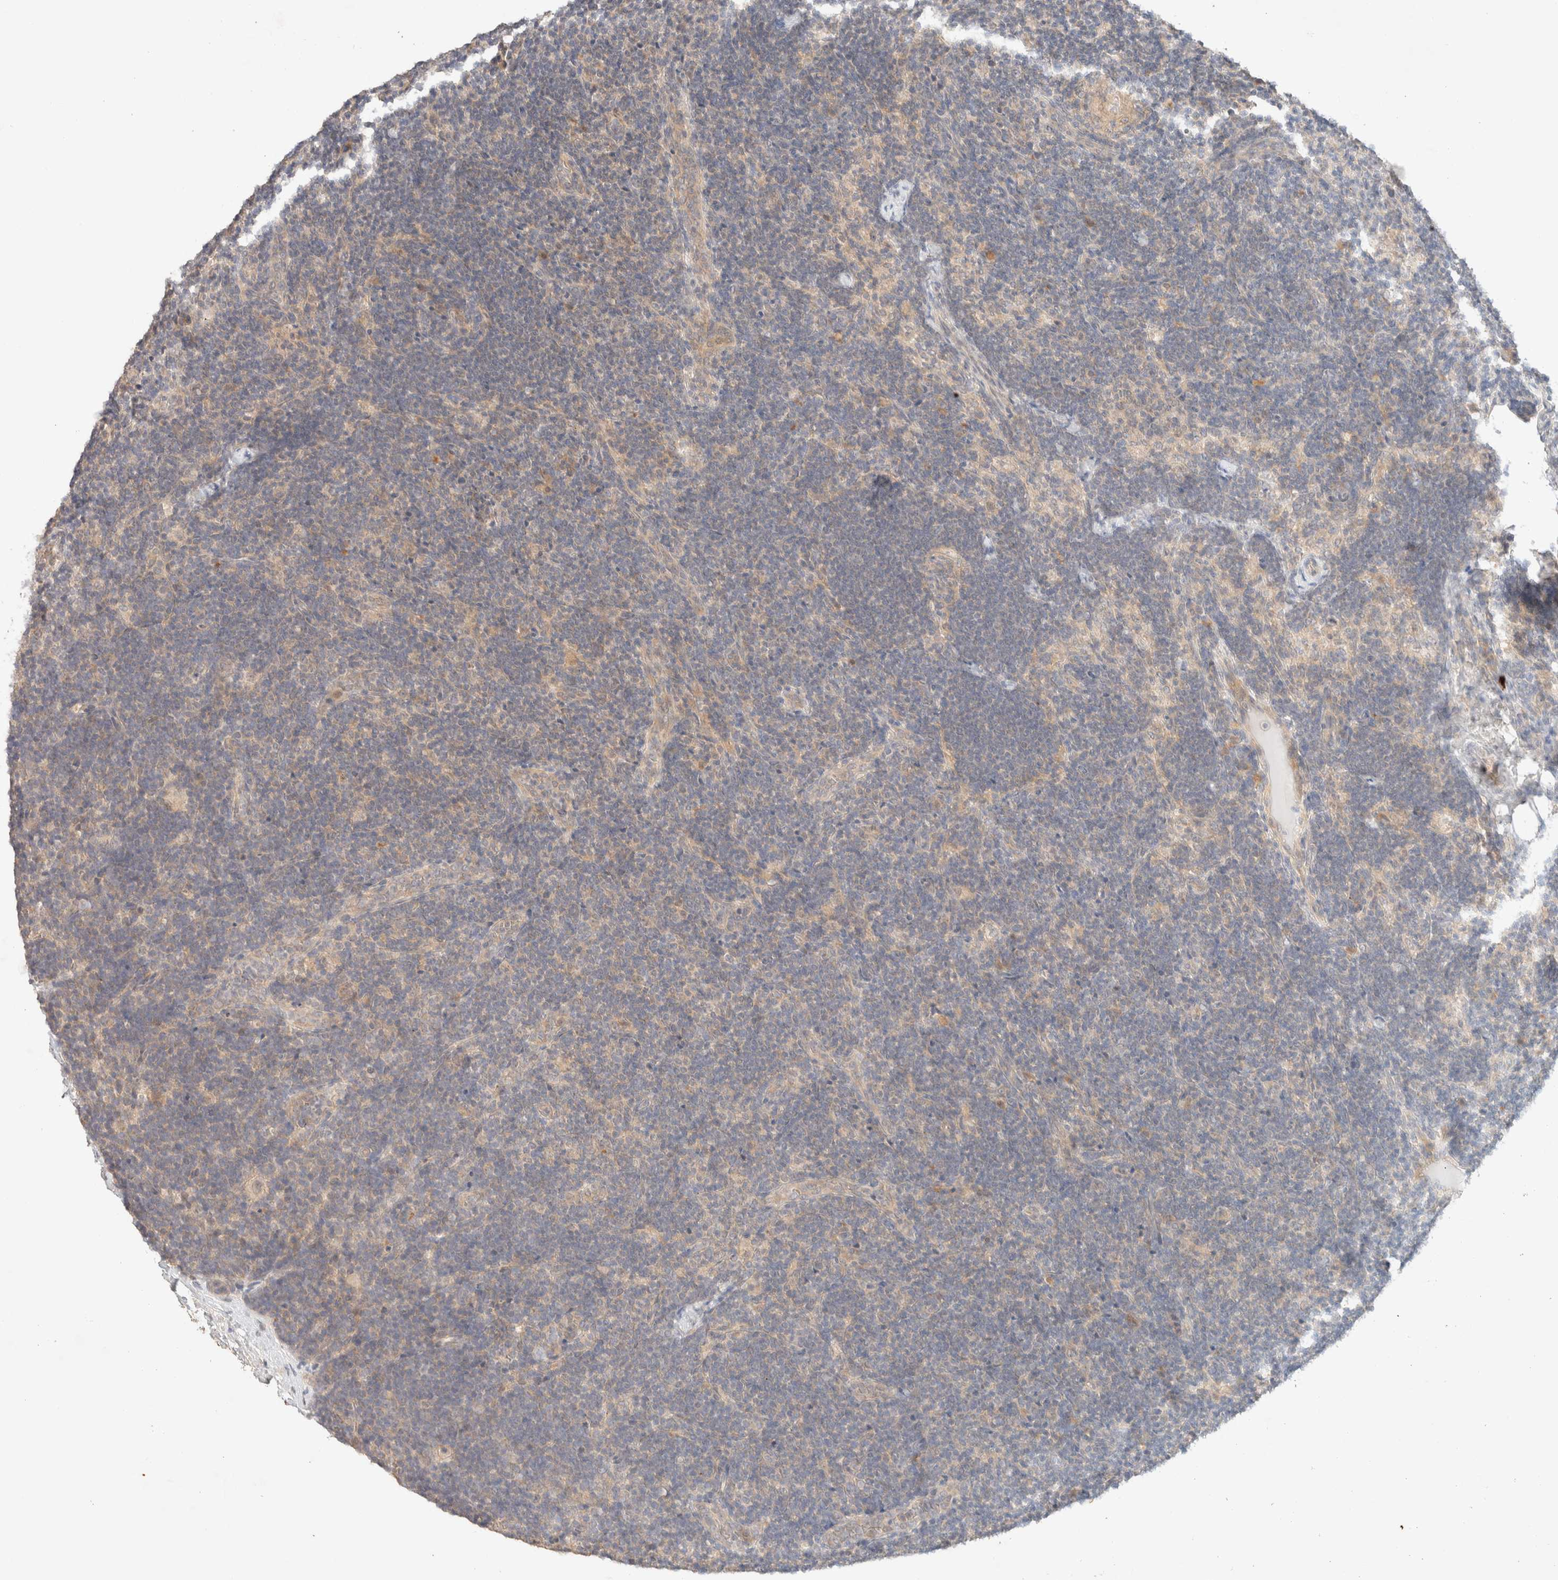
{"staining": {"intensity": "weak", "quantity": "<25%", "location": "cytoplasmic/membranous"}, "tissue": "lymph node", "cell_type": "Germinal center cells", "image_type": "normal", "snomed": [{"axis": "morphology", "description": "Normal tissue, NOS"}, {"axis": "topography", "description": "Lymph node"}], "caption": "Germinal center cells are negative for brown protein staining in benign lymph node. The staining is performed using DAB (3,3'-diaminobenzidine) brown chromogen with nuclei counter-stained in using hematoxylin.", "gene": "SARM1", "patient": {"sex": "female", "age": 22}}